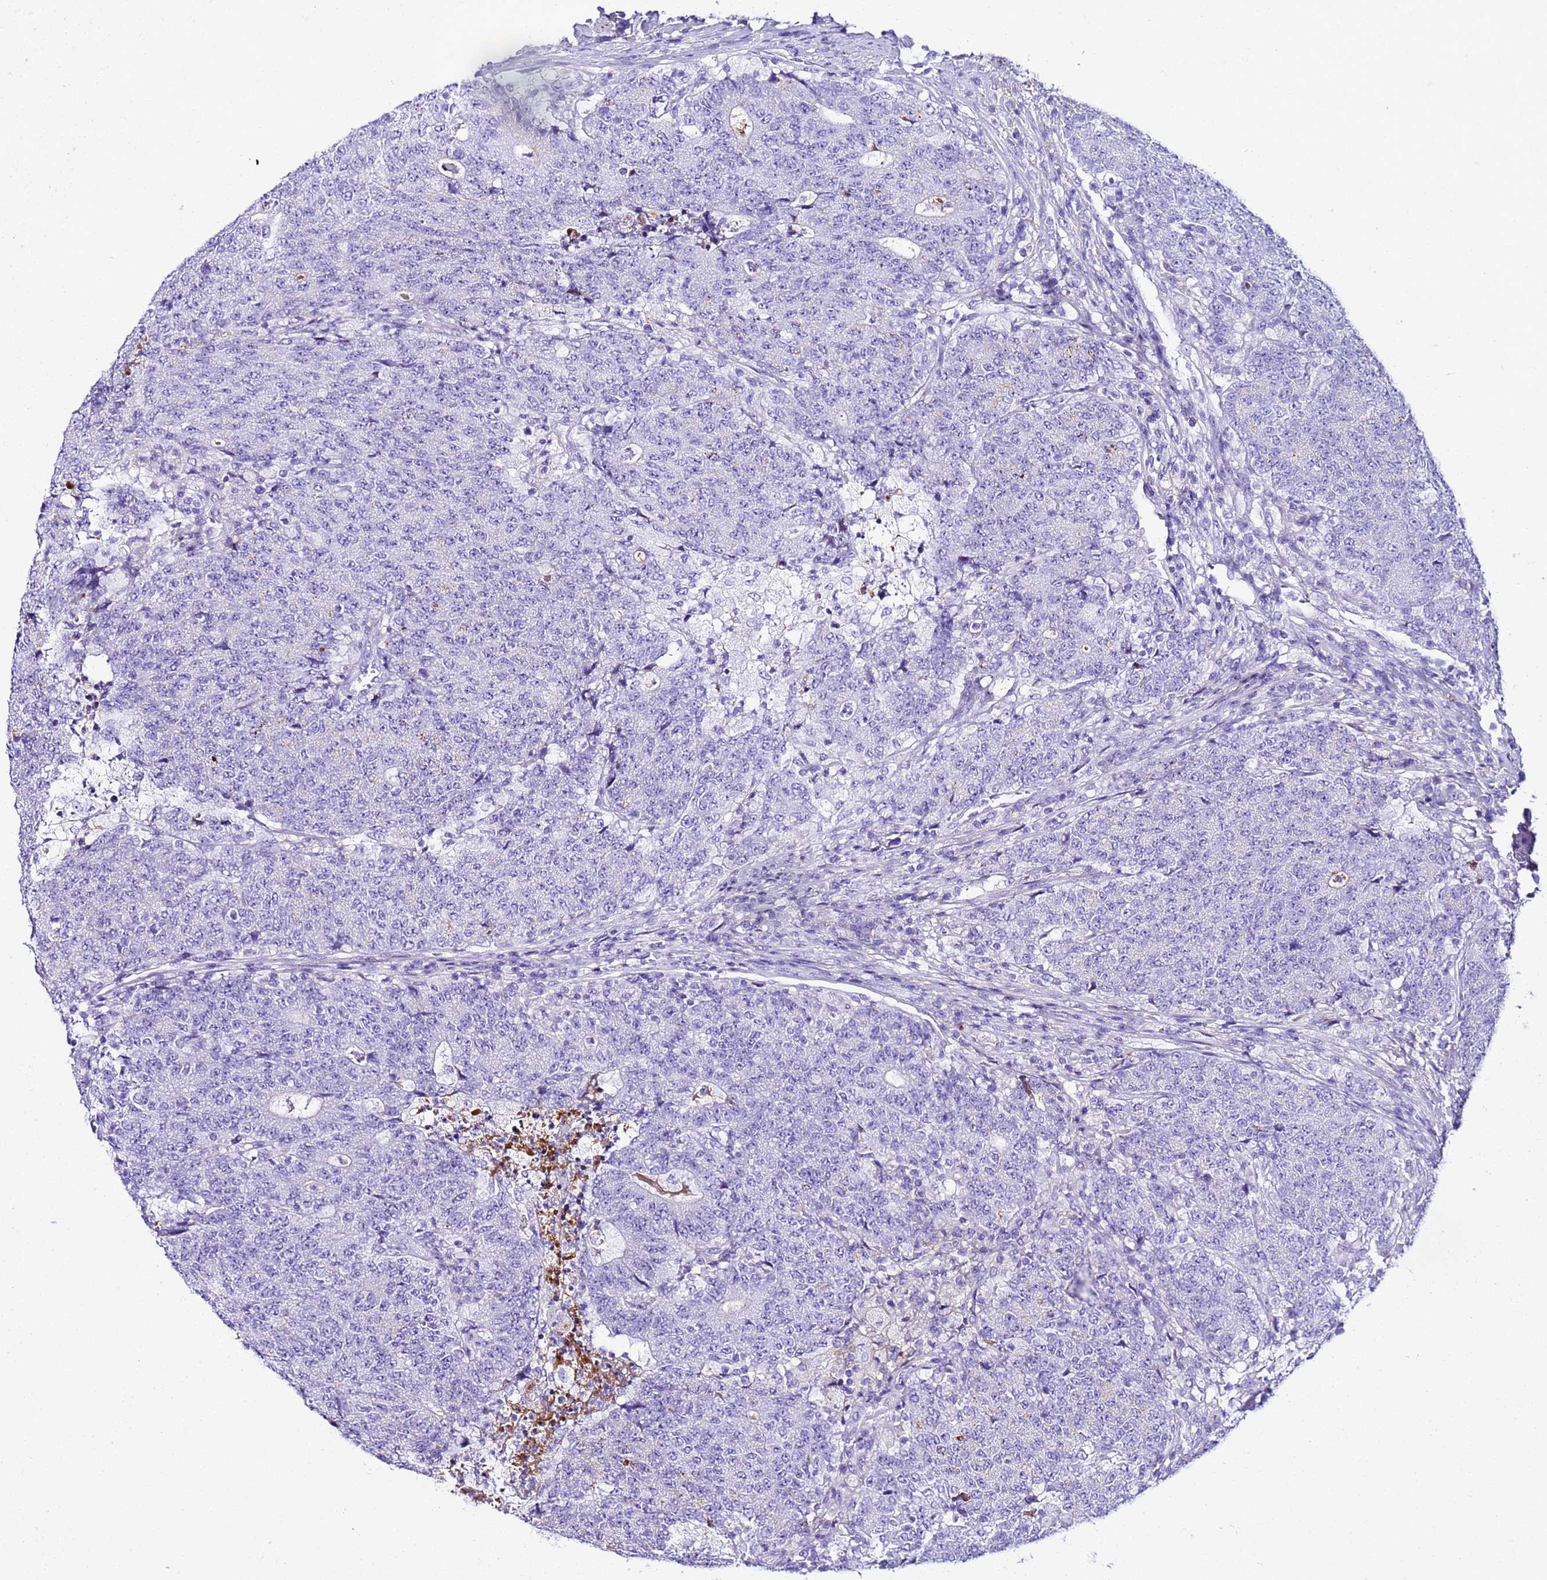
{"staining": {"intensity": "negative", "quantity": "none", "location": "none"}, "tissue": "colorectal cancer", "cell_type": "Tumor cells", "image_type": "cancer", "snomed": [{"axis": "morphology", "description": "Adenocarcinoma, NOS"}, {"axis": "topography", "description": "Colon"}], "caption": "Photomicrograph shows no protein positivity in tumor cells of adenocarcinoma (colorectal) tissue. The staining is performed using DAB brown chromogen with nuclei counter-stained in using hematoxylin.", "gene": "CFHR2", "patient": {"sex": "female", "age": 75}}